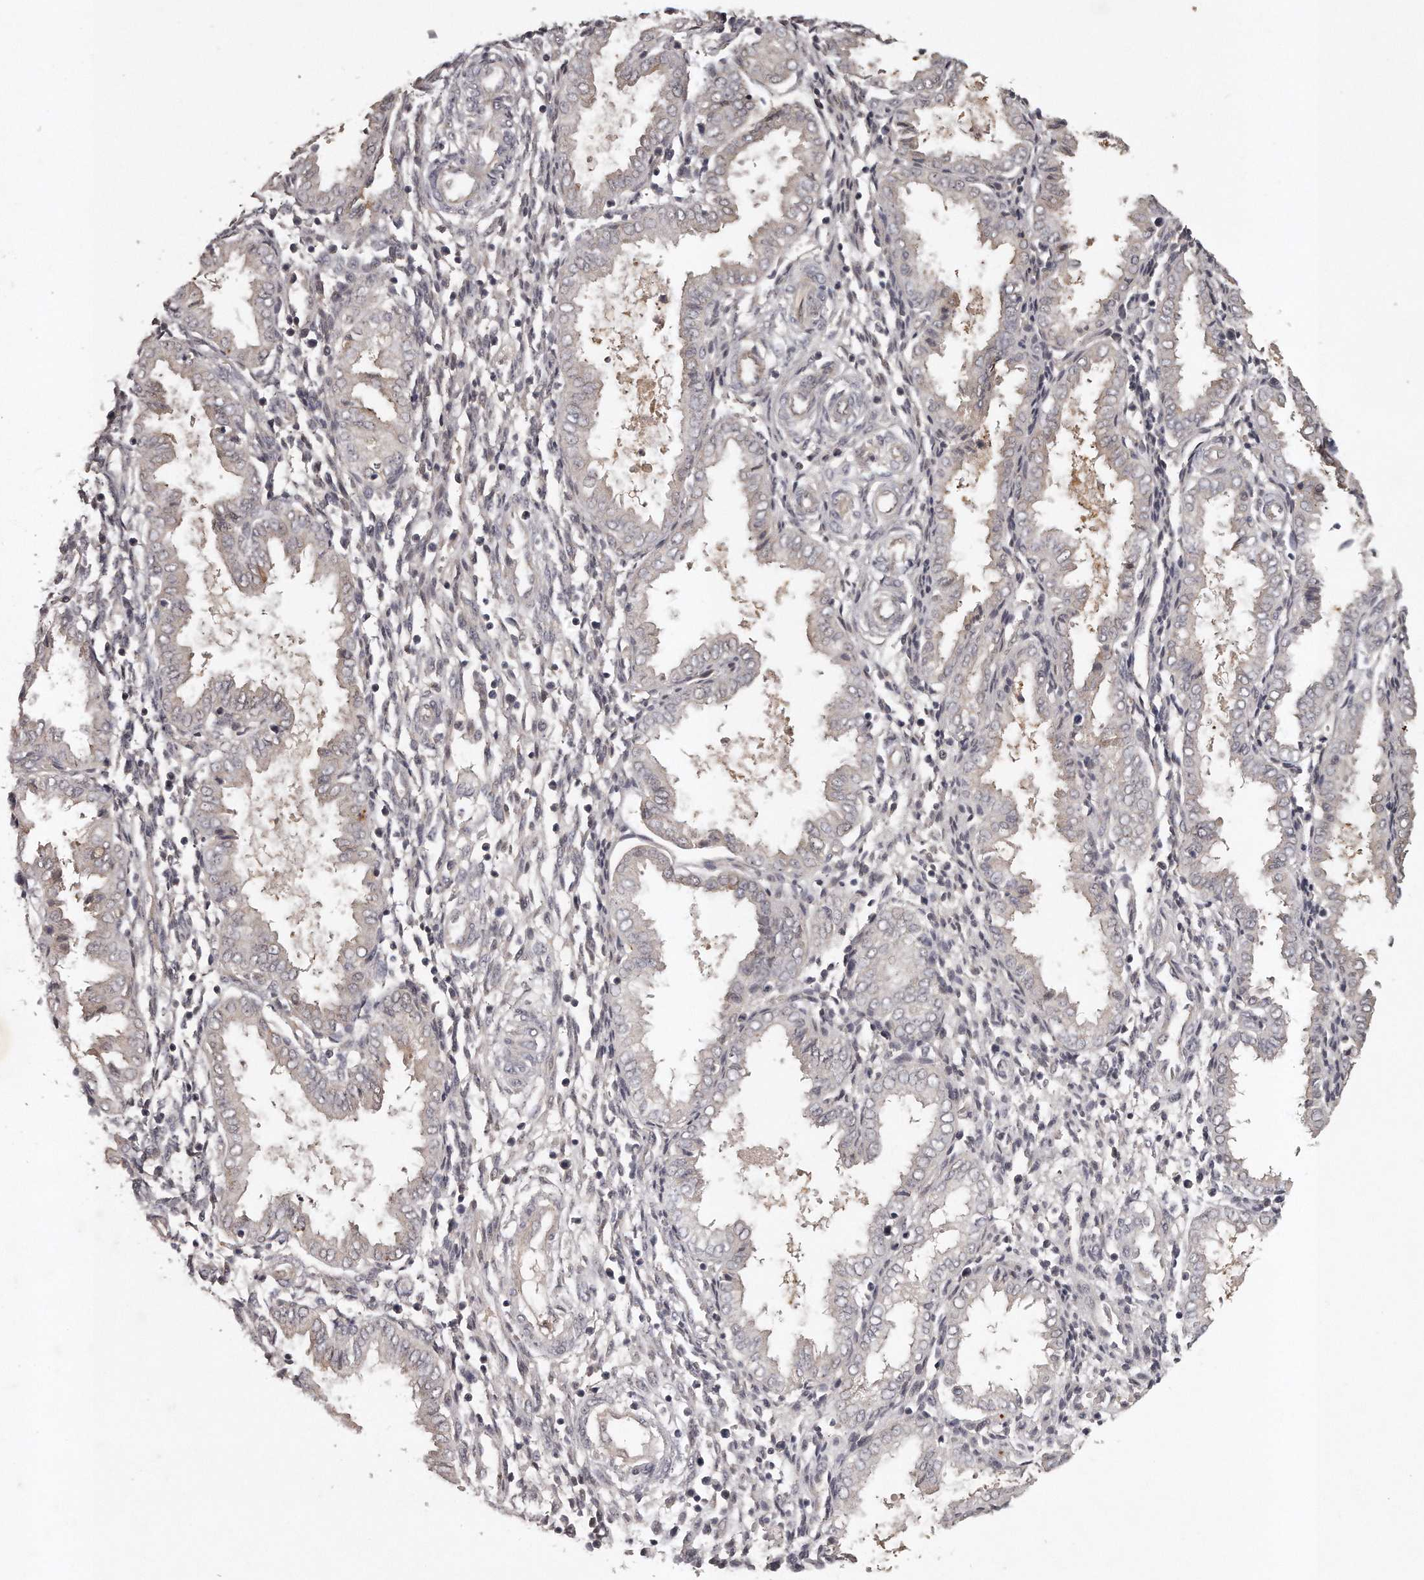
{"staining": {"intensity": "negative", "quantity": "none", "location": "none"}, "tissue": "endometrium", "cell_type": "Cells in endometrial stroma", "image_type": "normal", "snomed": [{"axis": "morphology", "description": "Normal tissue, NOS"}, {"axis": "topography", "description": "Endometrium"}], "caption": "Immunohistochemistry of normal endometrium reveals no expression in cells in endometrial stroma.", "gene": "GGCT", "patient": {"sex": "female", "age": 33}}